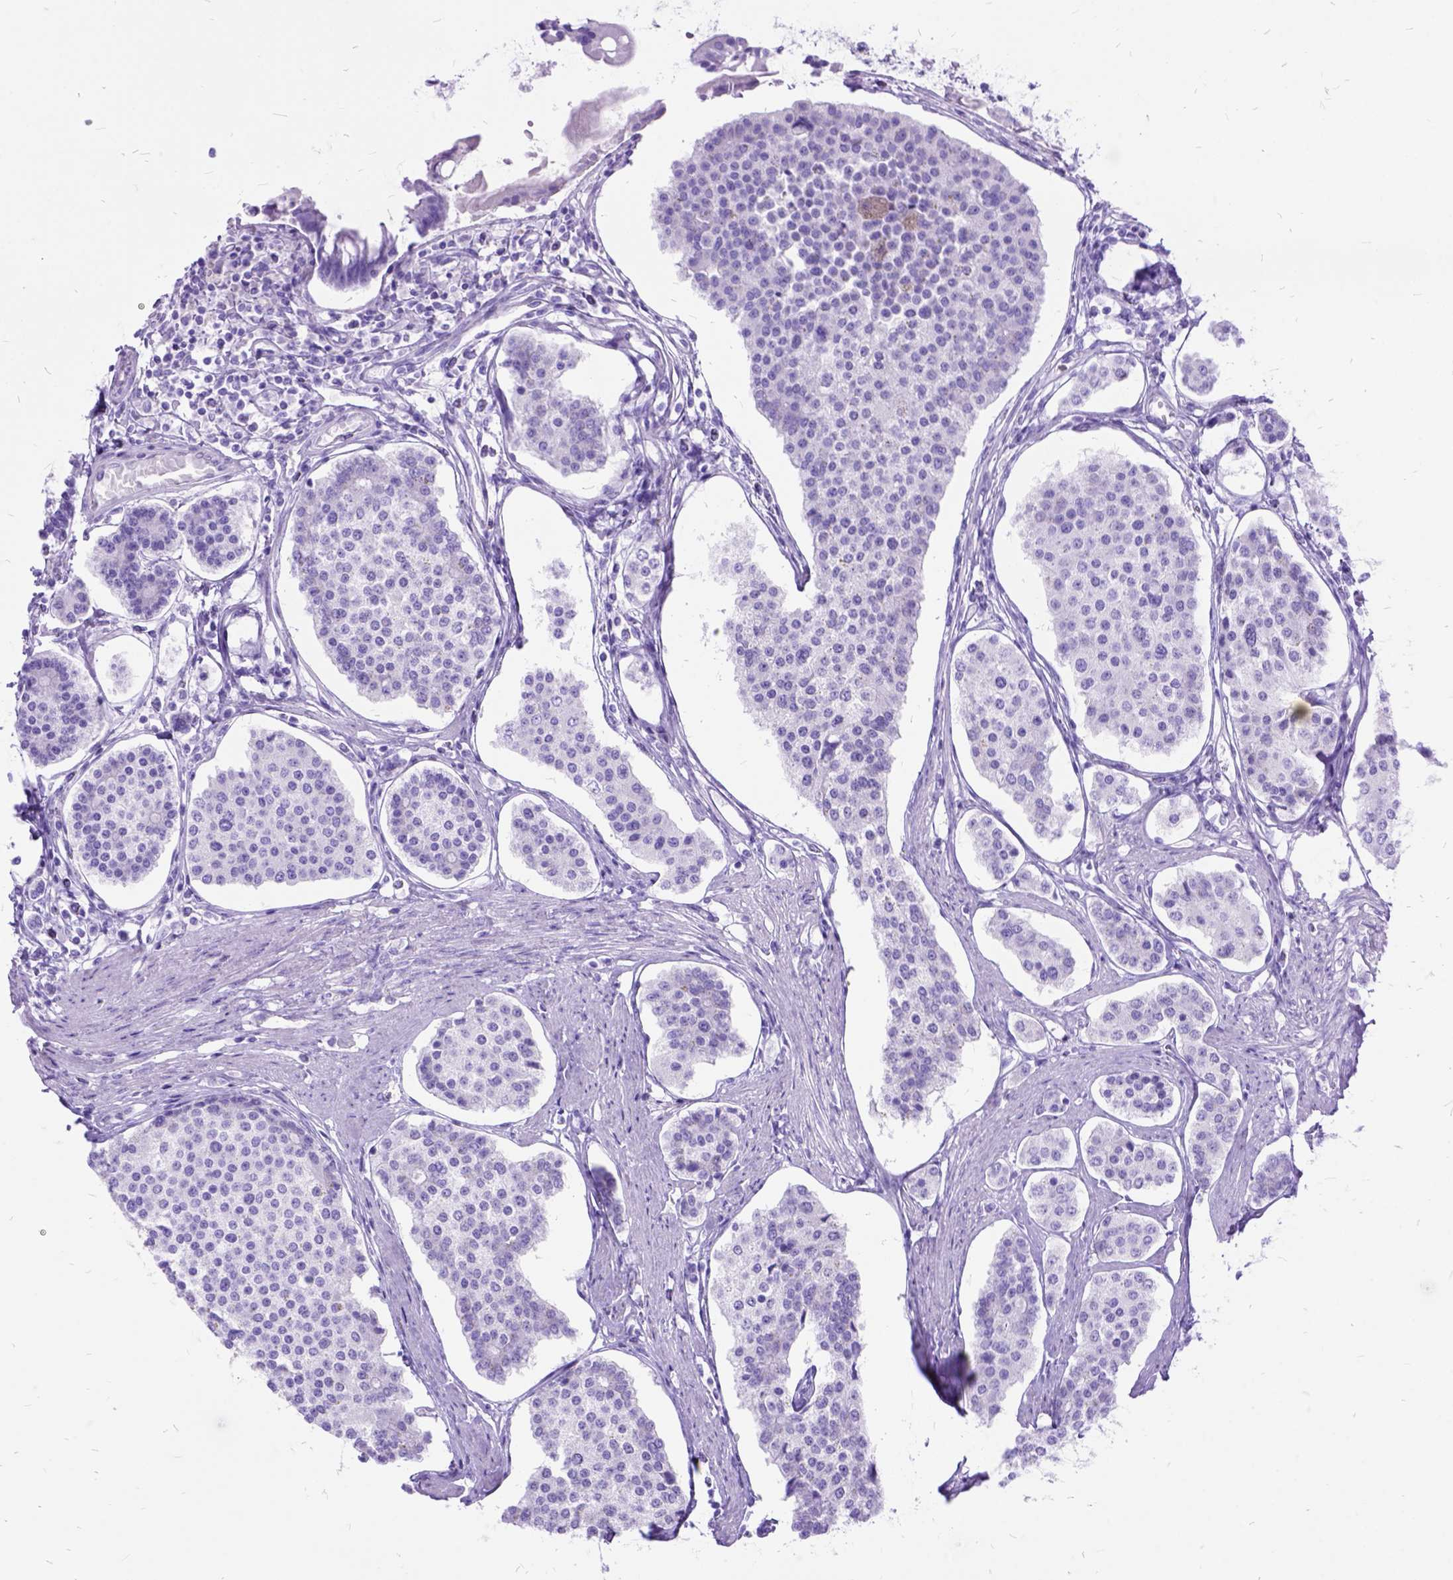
{"staining": {"intensity": "negative", "quantity": "none", "location": "none"}, "tissue": "carcinoid", "cell_type": "Tumor cells", "image_type": "cancer", "snomed": [{"axis": "morphology", "description": "Carcinoid, malignant, NOS"}, {"axis": "topography", "description": "Small intestine"}], "caption": "This is a histopathology image of immunohistochemistry (IHC) staining of malignant carcinoid, which shows no expression in tumor cells. (Stains: DAB IHC with hematoxylin counter stain, Microscopy: brightfield microscopy at high magnification).", "gene": "DNAH2", "patient": {"sex": "female", "age": 65}}